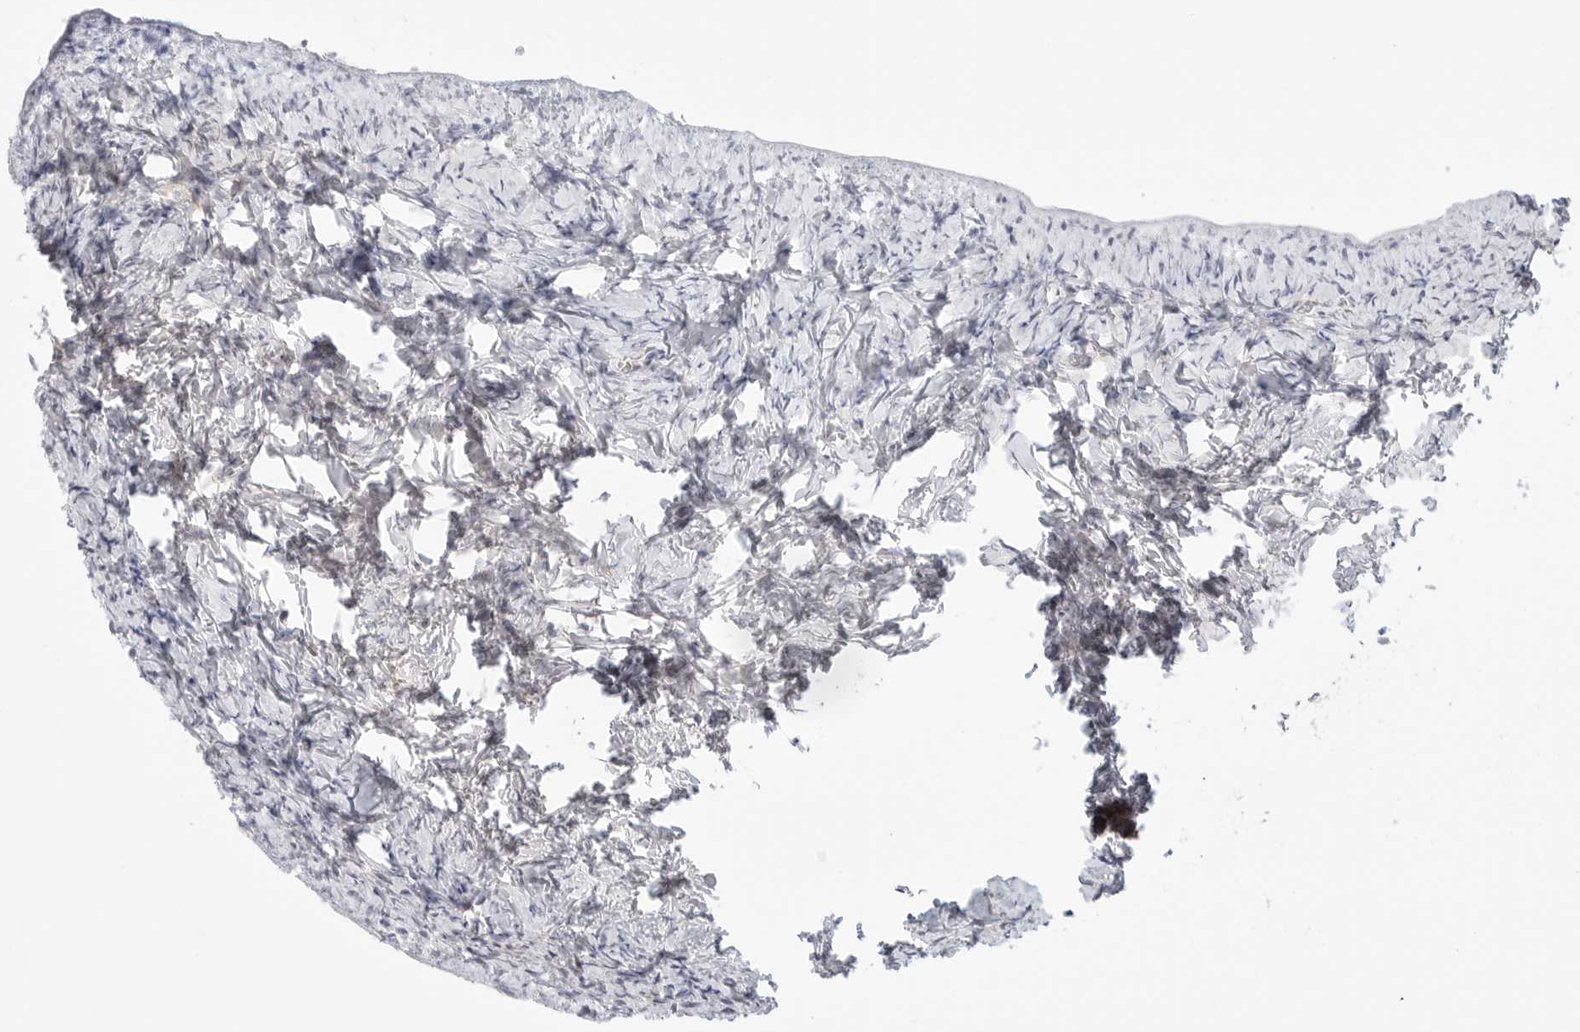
{"staining": {"intensity": "weak", "quantity": "<25%", "location": "cytoplasmic/membranous"}, "tissue": "ovary", "cell_type": "Ovarian stroma cells", "image_type": "normal", "snomed": [{"axis": "morphology", "description": "Normal tissue, NOS"}, {"axis": "topography", "description": "Ovary"}], "caption": "The micrograph reveals no staining of ovarian stroma cells in normal ovary.", "gene": "NUDC", "patient": {"sex": "female", "age": 27}}